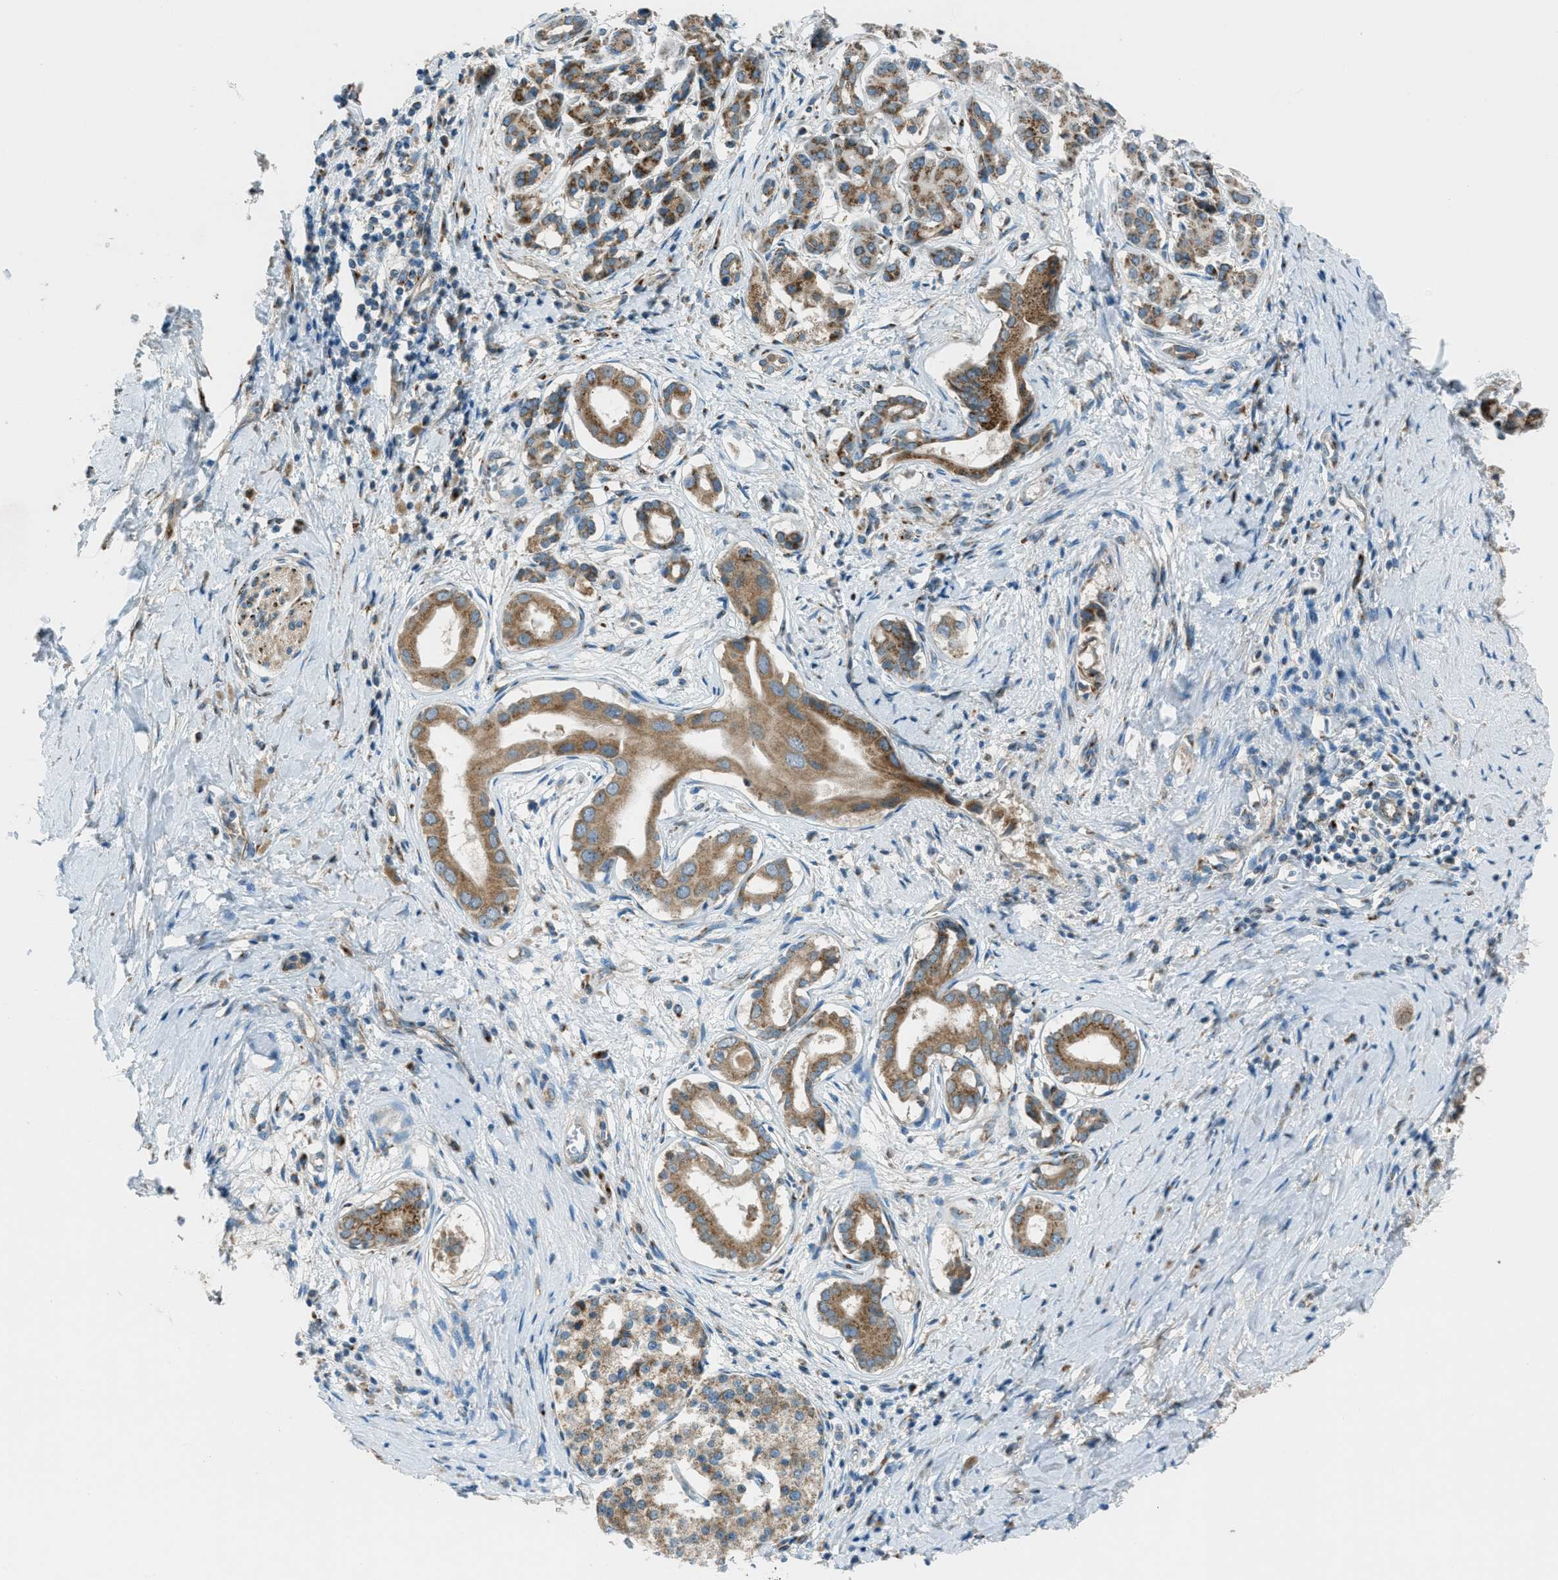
{"staining": {"intensity": "moderate", "quantity": ">75%", "location": "cytoplasmic/membranous"}, "tissue": "pancreatic cancer", "cell_type": "Tumor cells", "image_type": "cancer", "snomed": [{"axis": "morphology", "description": "Adenocarcinoma, NOS"}, {"axis": "topography", "description": "Pancreas"}], "caption": "DAB immunohistochemical staining of pancreatic adenocarcinoma shows moderate cytoplasmic/membranous protein positivity in about >75% of tumor cells.", "gene": "BCKDK", "patient": {"sex": "male", "age": 55}}